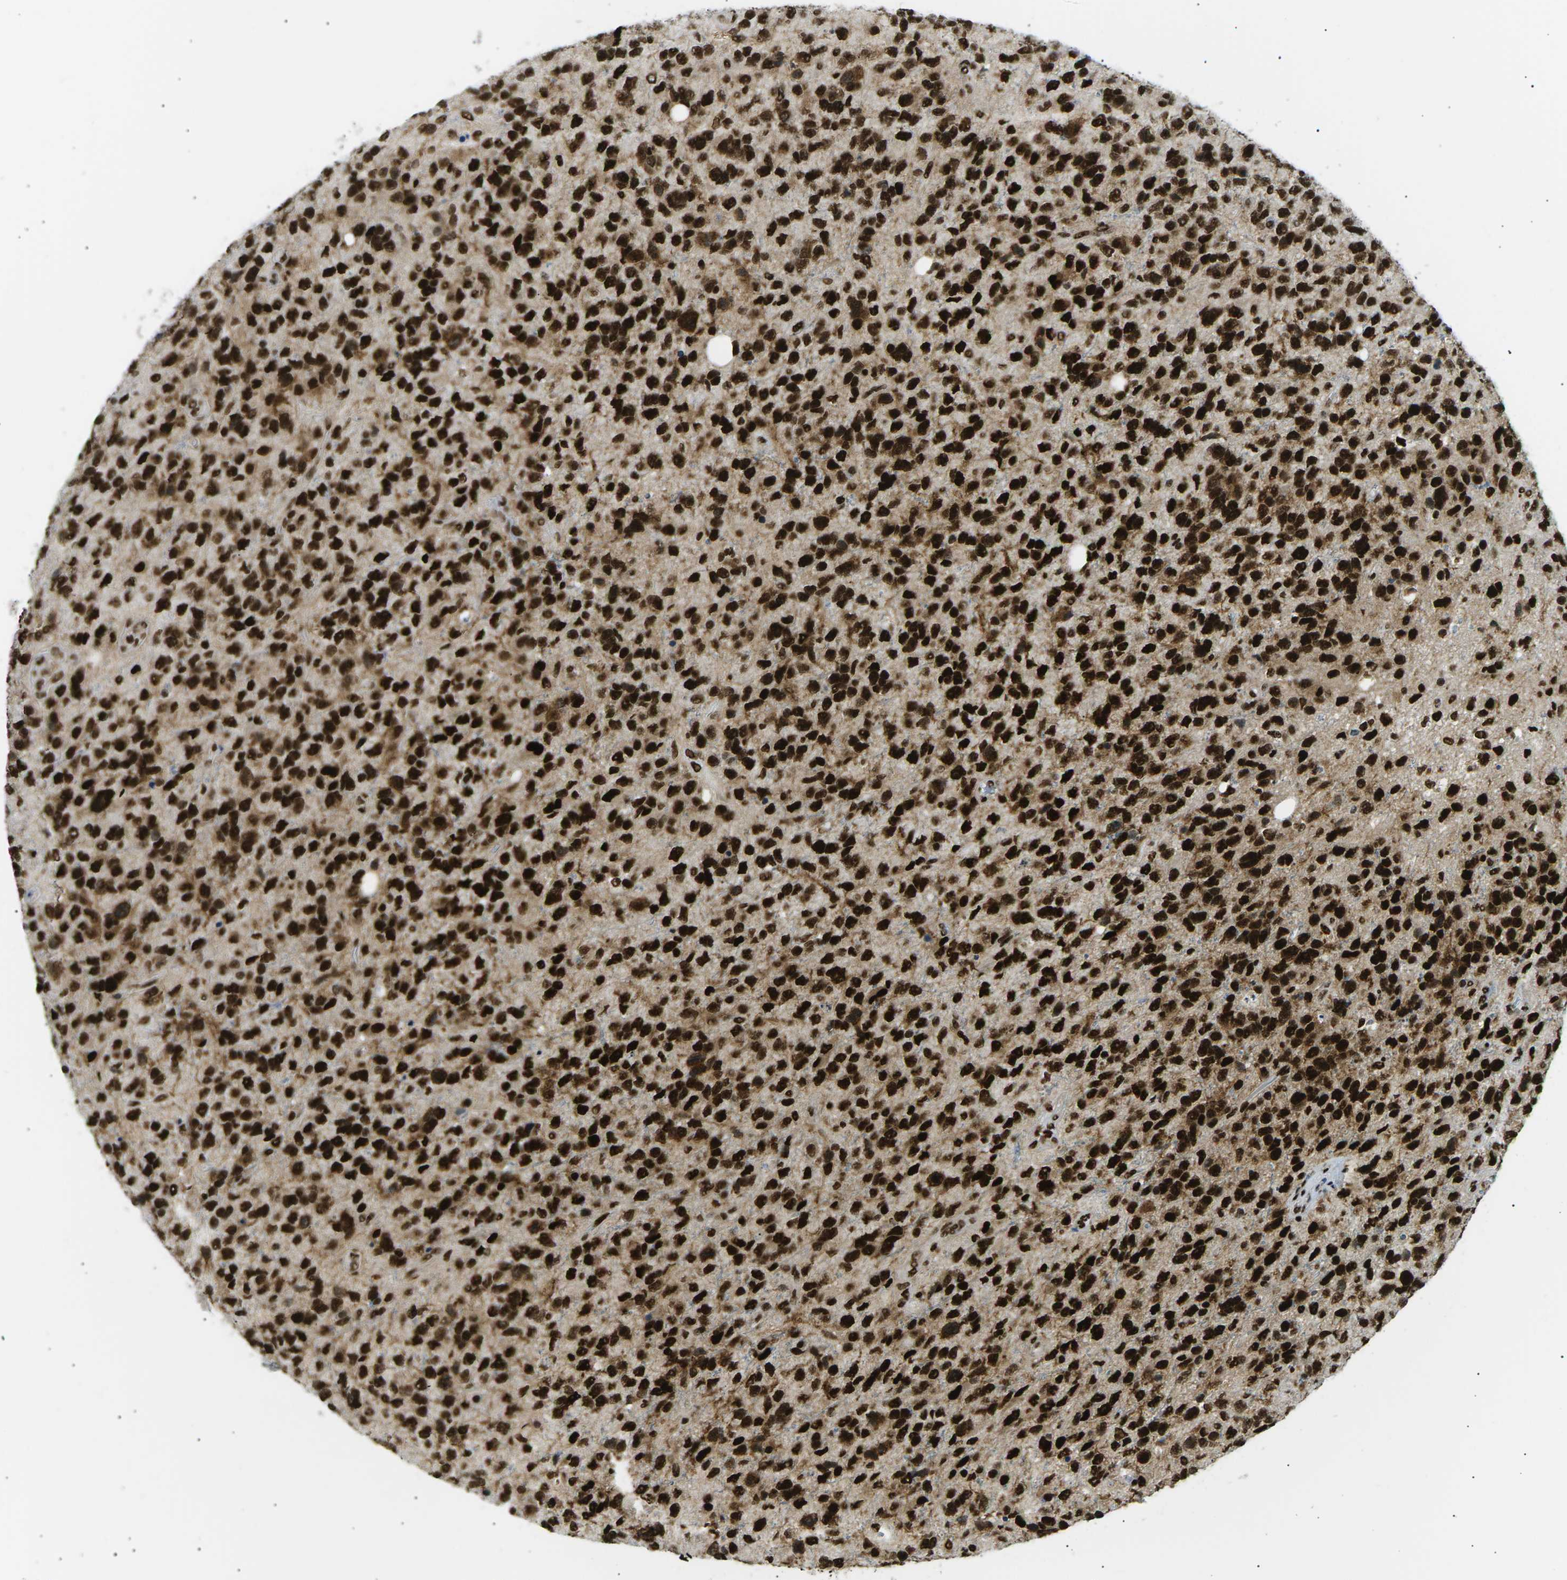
{"staining": {"intensity": "strong", "quantity": ">75%", "location": "nuclear"}, "tissue": "glioma", "cell_type": "Tumor cells", "image_type": "cancer", "snomed": [{"axis": "morphology", "description": "Glioma, malignant, High grade"}, {"axis": "topography", "description": "Brain"}], "caption": "Tumor cells display high levels of strong nuclear positivity in approximately >75% of cells in human malignant high-grade glioma. (Brightfield microscopy of DAB IHC at high magnification).", "gene": "RPA2", "patient": {"sex": "female", "age": 58}}